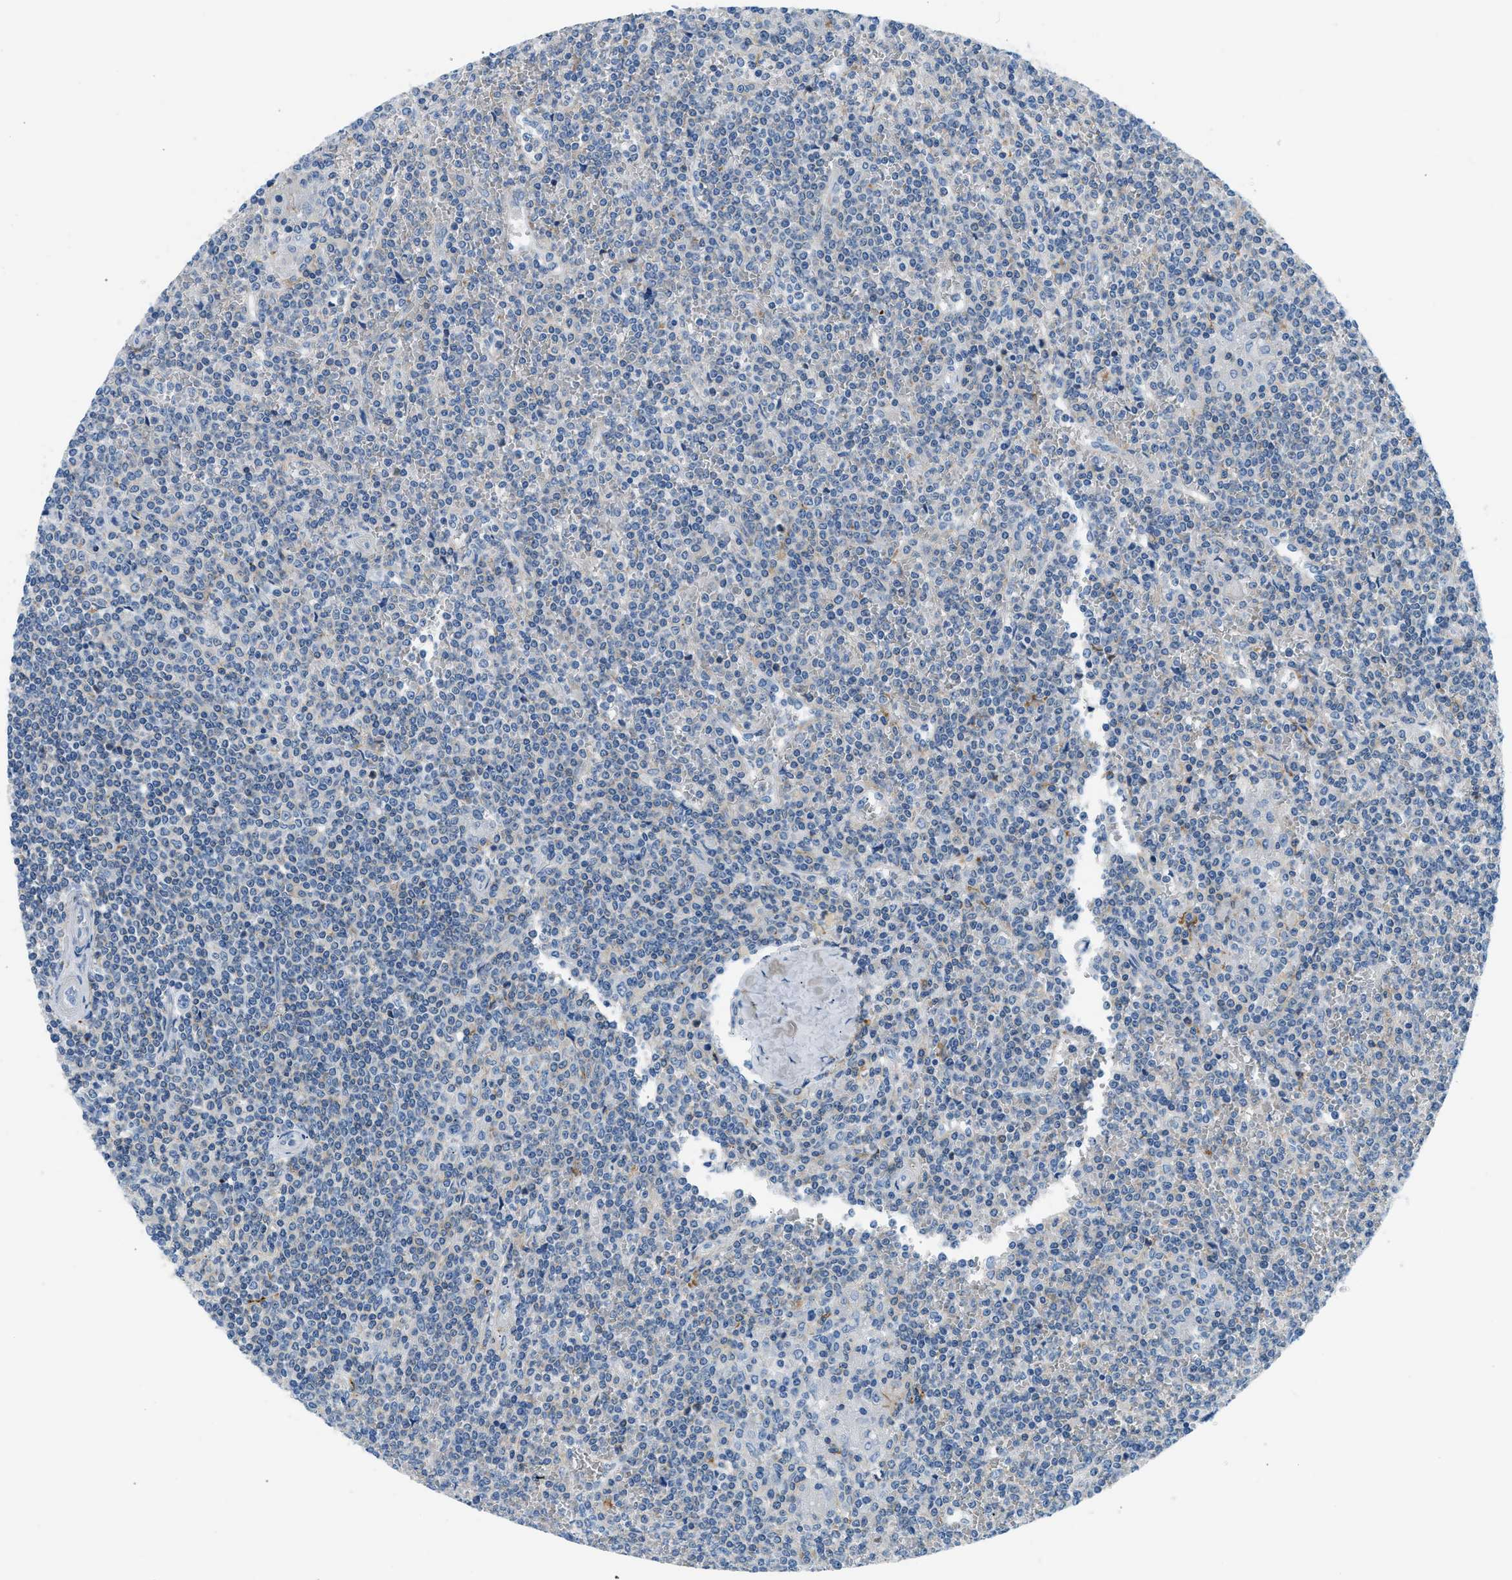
{"staining": {"intensity": "negative", "quantity": "none", "location": "none"}, "tissue": "lymphoma", "cell_type": "Tumor cells", "image_type": "cancer", "snomed": [{"axis": "morphology", "description": "Malignant lymphoma, non-Hodgkin's type, Low grade"}, {"axis": "topography", "description": "Spleen"}], "caption": "This image is of low-grade malignant lymphoma, non-Hodgkin's type stained with immunohistochemistry (IHC) to label a protein in brown with the nuclei are counter-stained blue. There is no expression in tumor cells.", "gene": "COL15A1", "patient": {"sex": "female", "age": 19}}